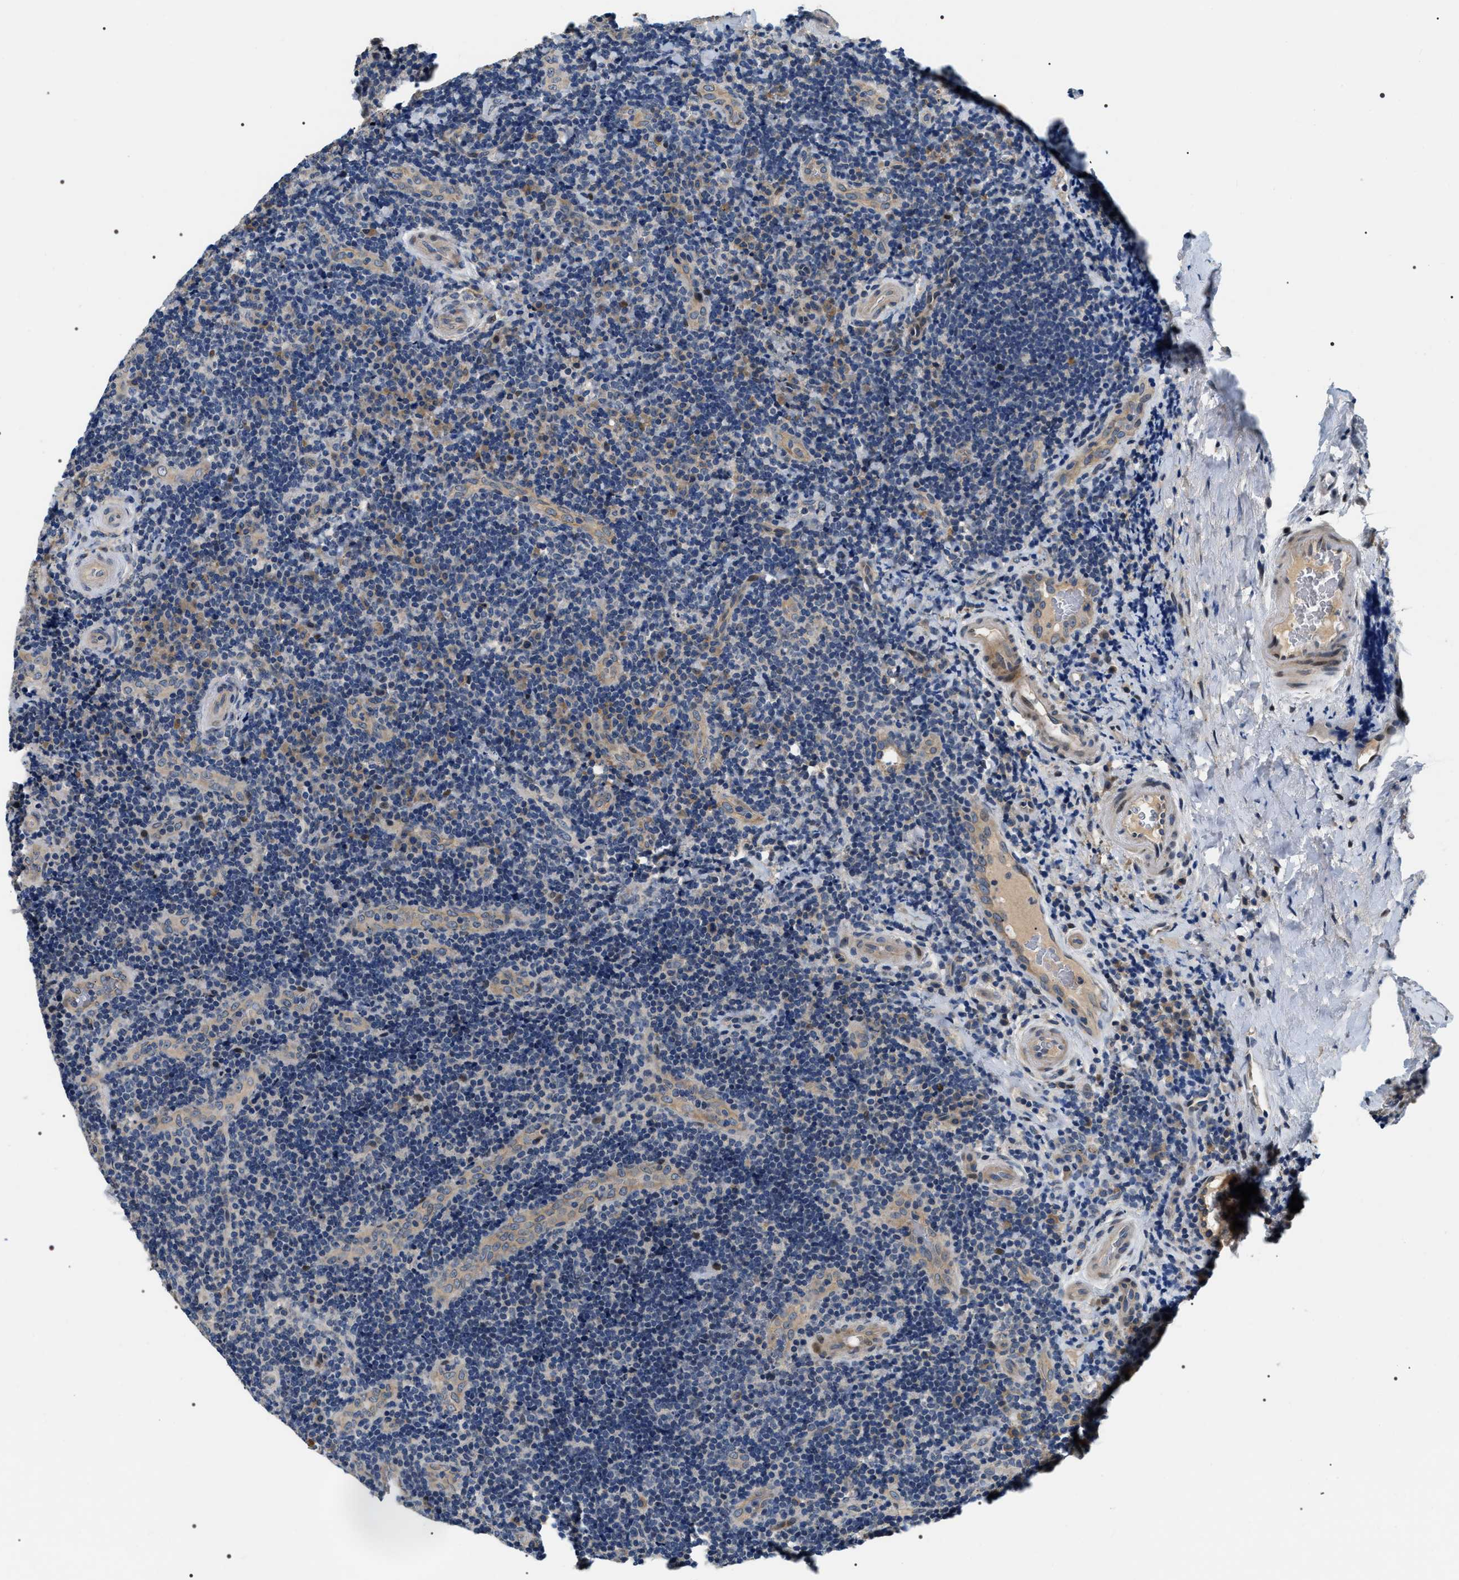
{"staining": {"intensity": "negative", "quantity": "none", "location": "none"}, "tissue": "lymphoma", "cell_type": "Tumor cells", "image_type": "cancer", "snomed": [{"axis": "morphology", "description": "Malignant lymphoma, non-Hodgkin's type, High grade"}, {"axis": "topography", "description": "Spleen"}, {"axis": "topography", "description": "Lymph node"}], "caption": "Malignant lymphoma, non-Hodgkin's type (high-grade) stained for a protein using IHC displays no expression tumor cells.", "gene": "IFT81", "patient": {"sex": "female", "age": 70}}